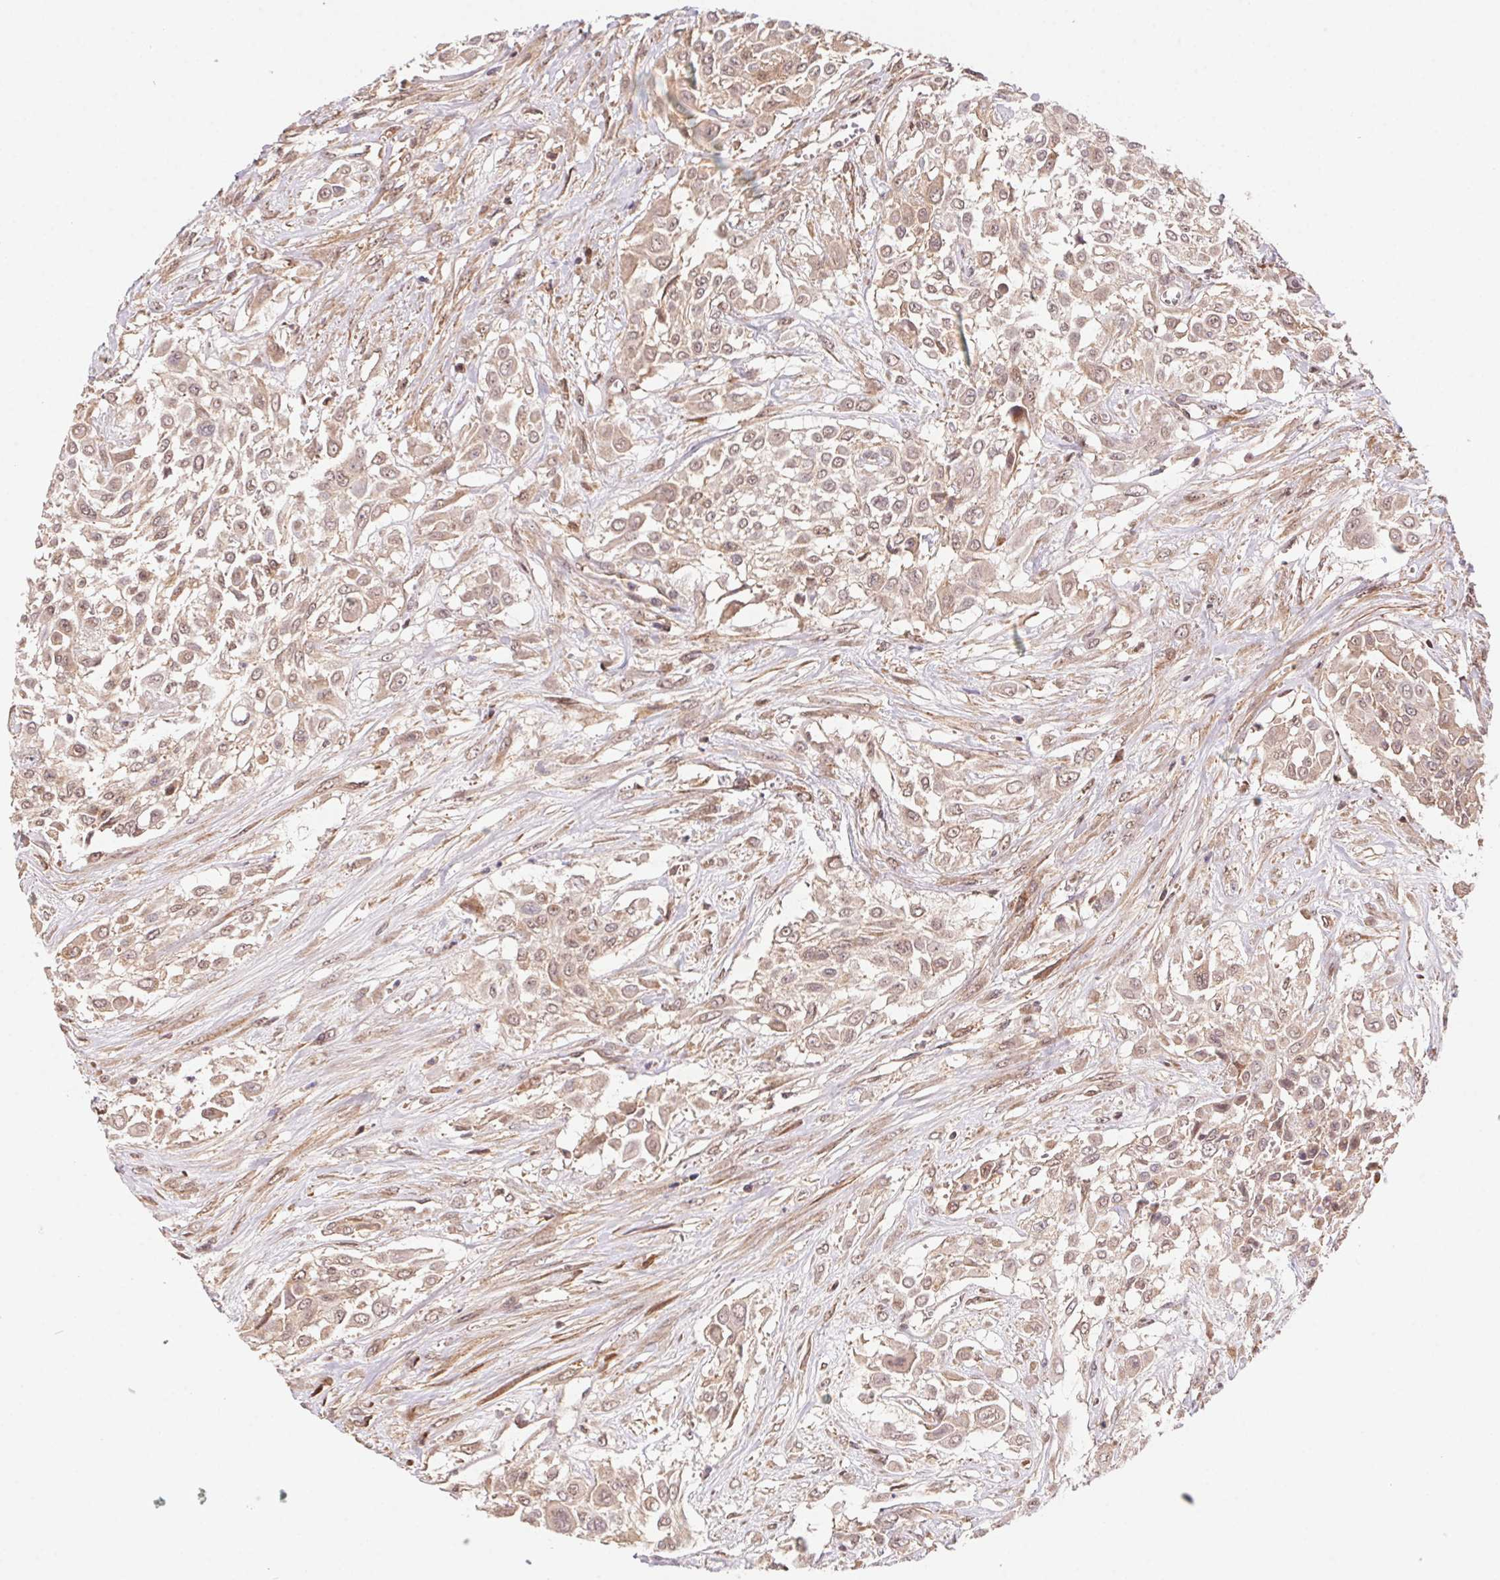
{"staining": {"intensity": "weak", "quantity": ">75%", "location": "cytoplasmic/membranous"}, "tissue": "urothelial cancer", "cell_type": "Tumor cells", "image_type": "cancer", "snomed": [{"axis": "morphology", "description": "Urothelial carcinoma, High grade"}, {"axis": "topography", "description": "Urinary bladder"}], "caption": "High-grade urothelial carcinoma tissue shows weak cytoplasmic/membranous expression in about >75% of tumor cells, visualized by immunohistochemistry.", "gene": "SLC52A2", "patient": {"sex": "male", "age": 57}}